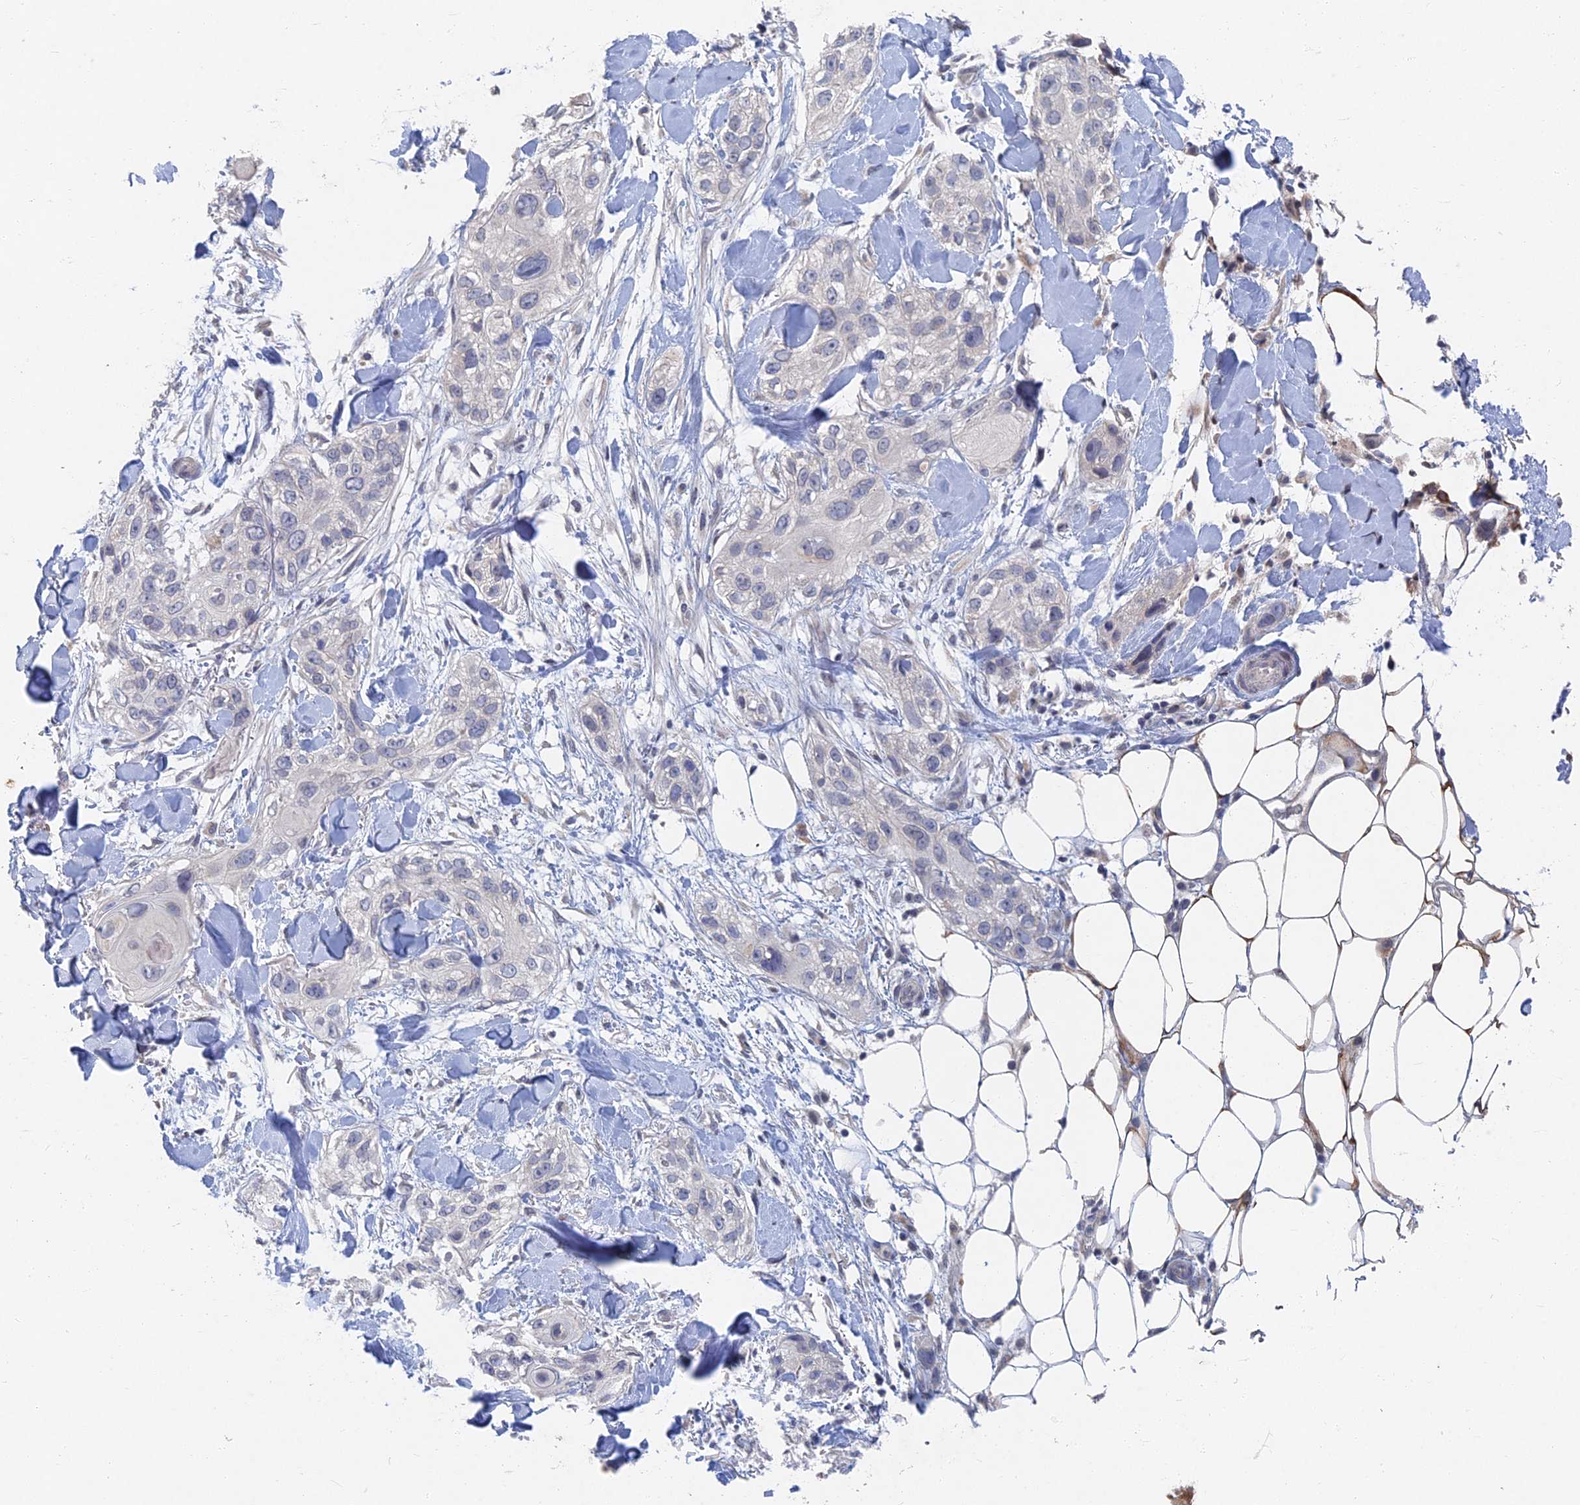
{"staining": {"intensity": "negative", "quantity": "none", "location": "none"}, "tissue": "skin cancer", "cell_type": "Tumor cells", "image_type": "cancer", "snomed": [{"axis": "morphology", "description": "Normal tissue, NOS"}, {"axis": "morphology", "description": "Squamous cell carcinoma, NOS"}, {"axis": "topography", "description": "Skin"}], "caption": "Immunohistochemical staining of skin cancer (squamous cell carcinoma) reveals no significant staining in tumor cells. Nuclei are stained in blue.", "gene": "GNA15", "patient": {"sex": "male", "age": 72}}